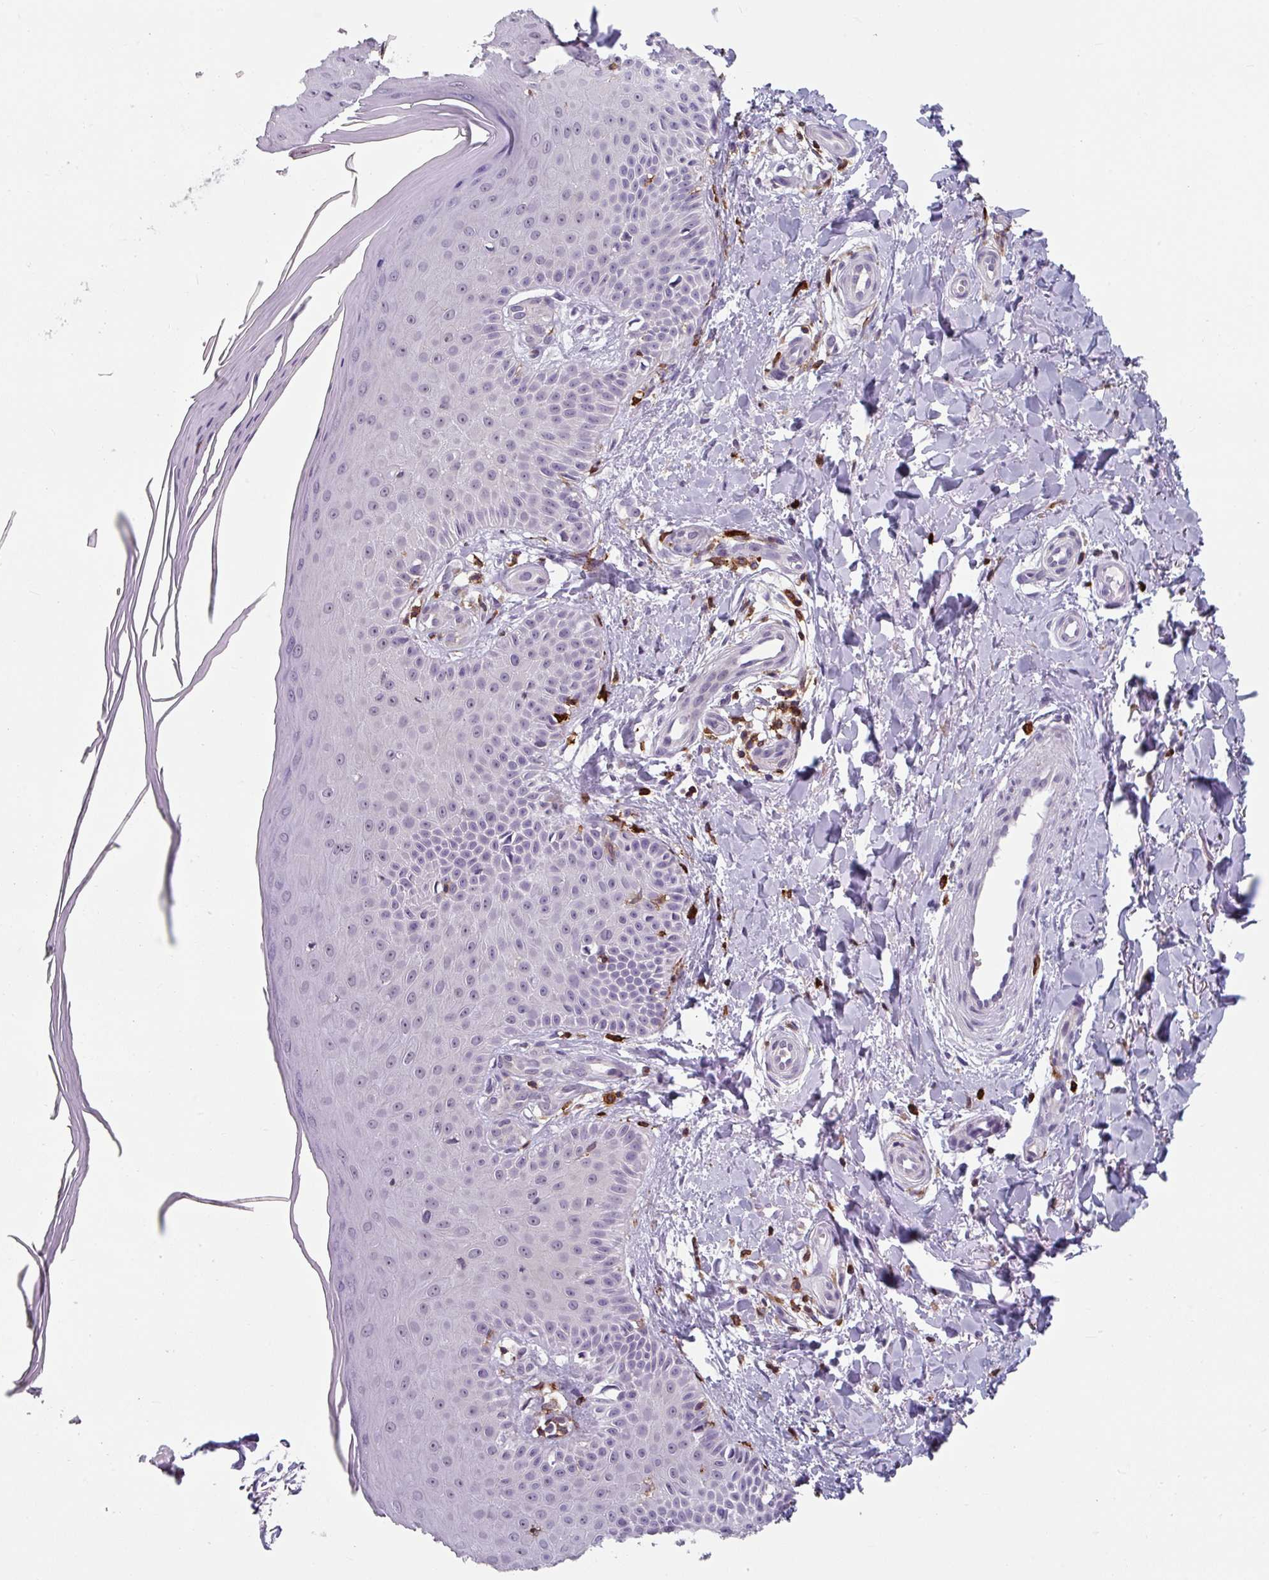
{"staining": {"intensity": "negative", "quantity": "none", "location": "none"}, "tissue": "skin", "cell_type": "Fibroblasts", "image_type": "normal", "snomed": [{"axis": "morphology", "description": "Normal tissue, NOS"}, {"axis": "topography", "description": "Skin"}], "caption": "Immunohistochemistry of unremarkable skin reveals no expression in fibroblasts. Brightfield microscopy of IHC stained with DAB (3,3'-diaminobenzidine) (brown) and hematoxylin (blue), captured at high magnification.", "gene": "EXOSC5", "patient": {"sex": "male", "age": 81}}